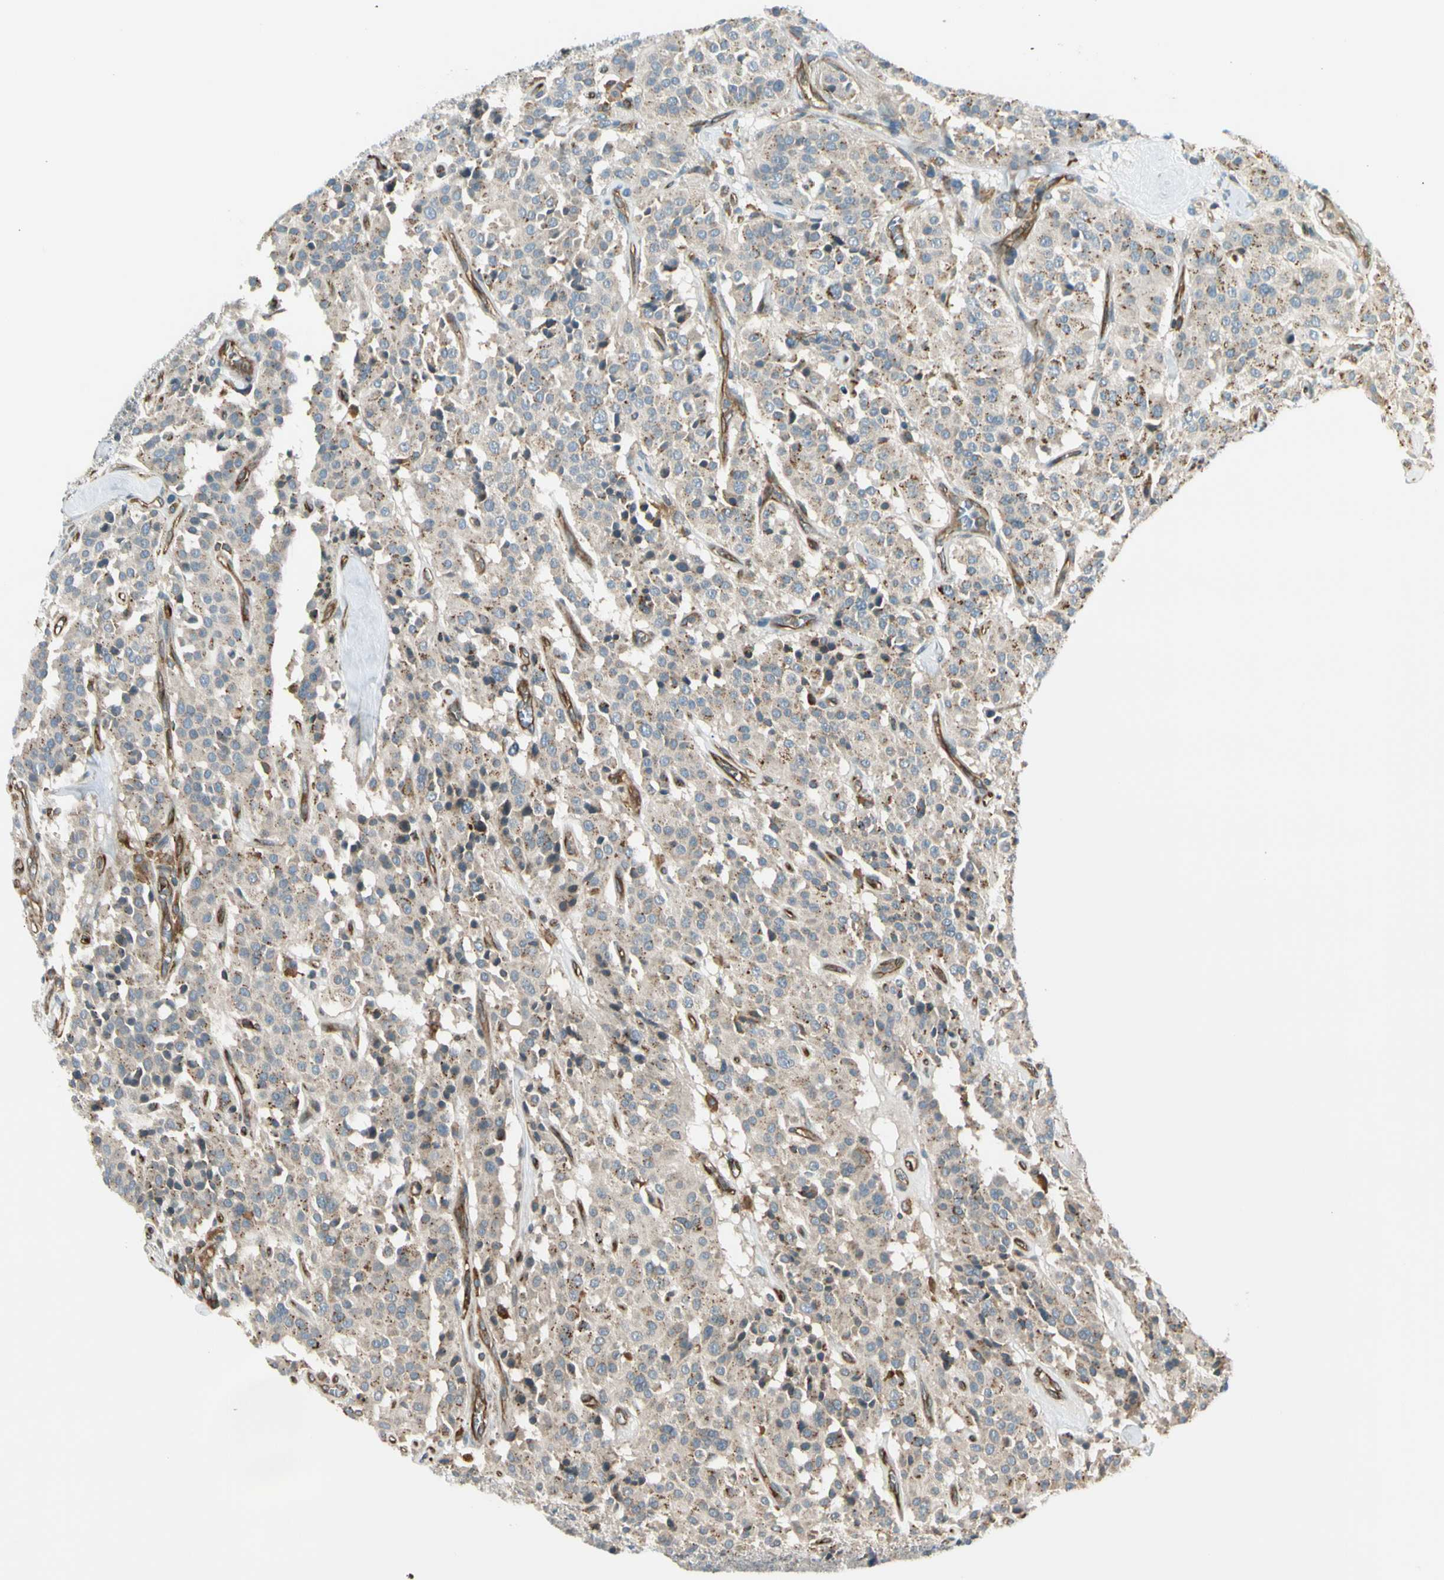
{"staining": {"intensity": "moderate", "quantity": "<25%", "location": "cytoplasmic/membranous"}, "tissue": "carcinoid", "cell_type": "Tumor cells", "image_type": "cancer", "snomed": [{"axis": "morphology", "description": "Carcinoid, malignant, NOS"}, {"axis": "topography", "description": "Lung"}], "caption": "Moderate cytoplasmic/membranous protein expression is present in about <25% of tumor cells in malignant carcinoid.", "gene": "TRIO", "patient": {"sex": "male", "age": 30}}